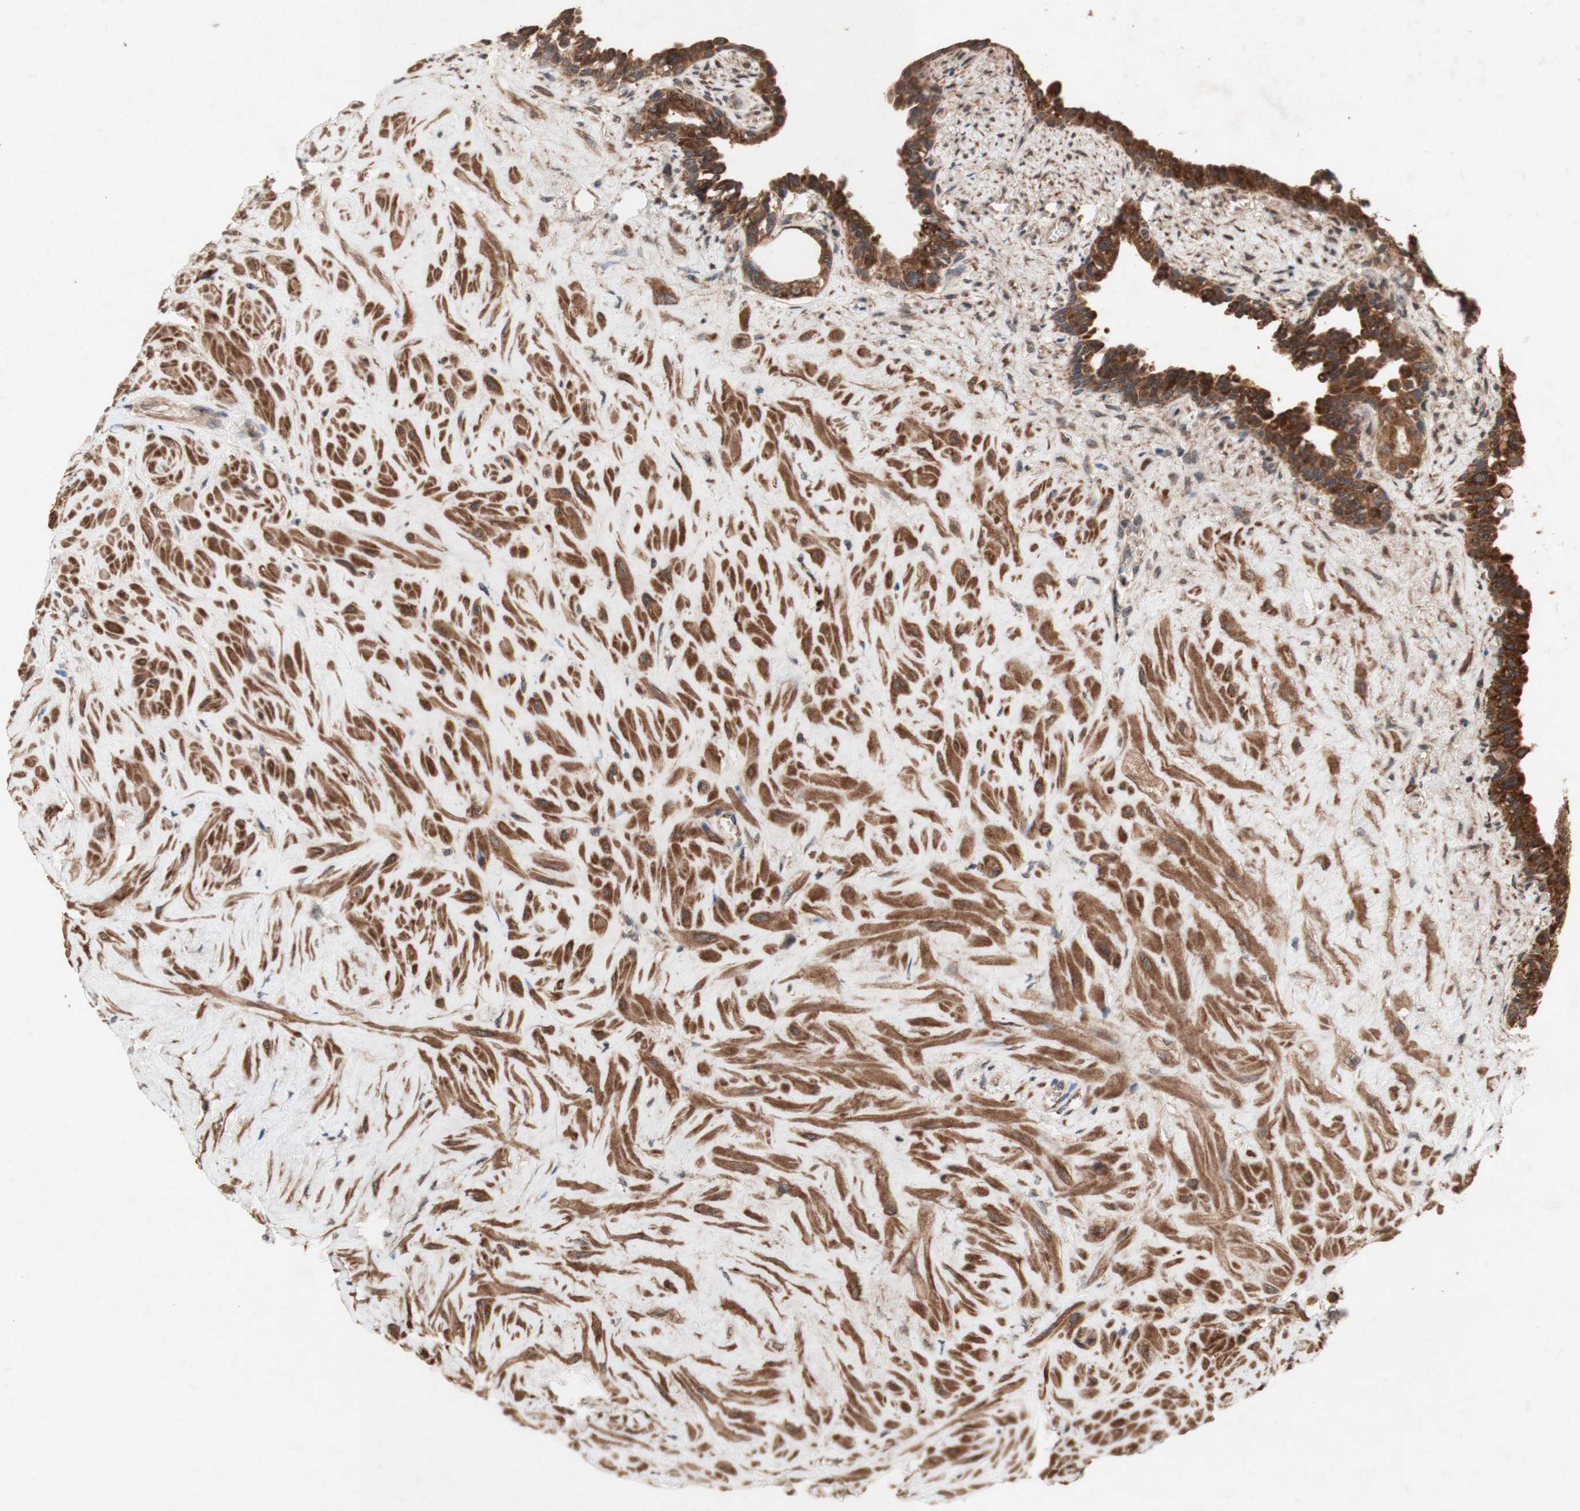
{"staining": {"intensity": "strong", "quantity": ">75%", "location": "cytoplasmic/membranous"}, "tissue": "seminal vesicle", "cell_type": "Glandular cells", "image_type": "normal", "snomed": [{"axis": "morphology", "description": "Normal tissue, NOS"}, {"axis": "topography", "description": "Seminal veicle"}], "caption": "Immunohistochemical staining of normal human seminal vesicle reveals >75% levels of strong cytoplasmic/membranous protein expression in about >75% of glandular cells. Using DAB (brown) and hematoxylin (blue) stains, captured at high magnification using brightfield microscopy.", "gene": "DDOST", "patient": {"sex": "male", "age": 63}}